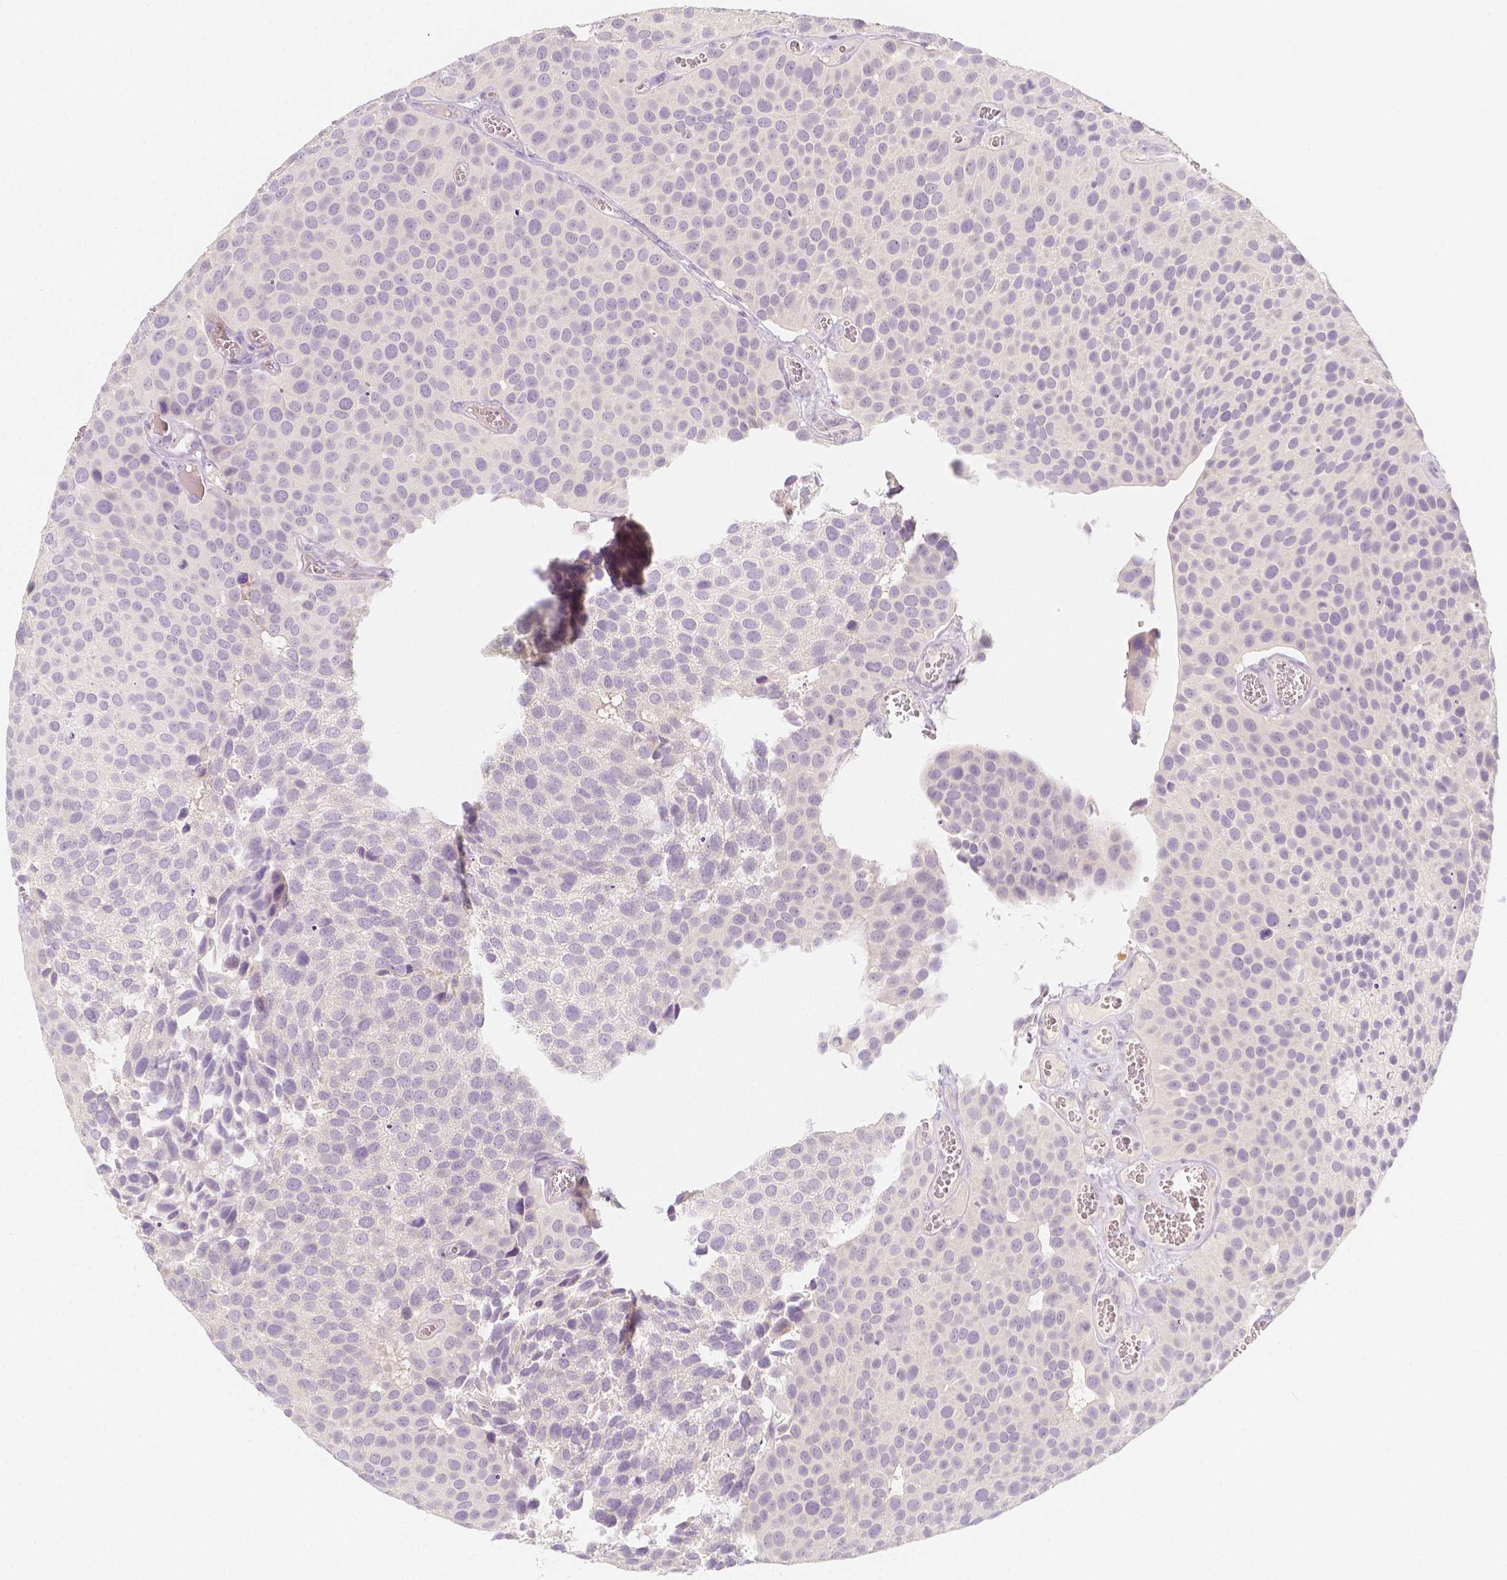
{"staining": {"intensity": "negative", "quantity": "none", "location": "none"}, "tissue": "urothelial cancer", "cell_type": "Tumor cells", "image_type": "cancer", "snomed": [{"axis": "morphology", "description": "Urothelial carcinoma, Low grade"}, {"axis": "topography", "description": "Urinary bladder"}], "caption": "IHC of low-grade urothelial carcinoma exhibits no staining in tumor cells. The staining is performed using DAB brown chromogen with nuclei counter-stained in using hematoxylin.", "gene": "BATF", "patient": {"sex": "female", "age": 69}}